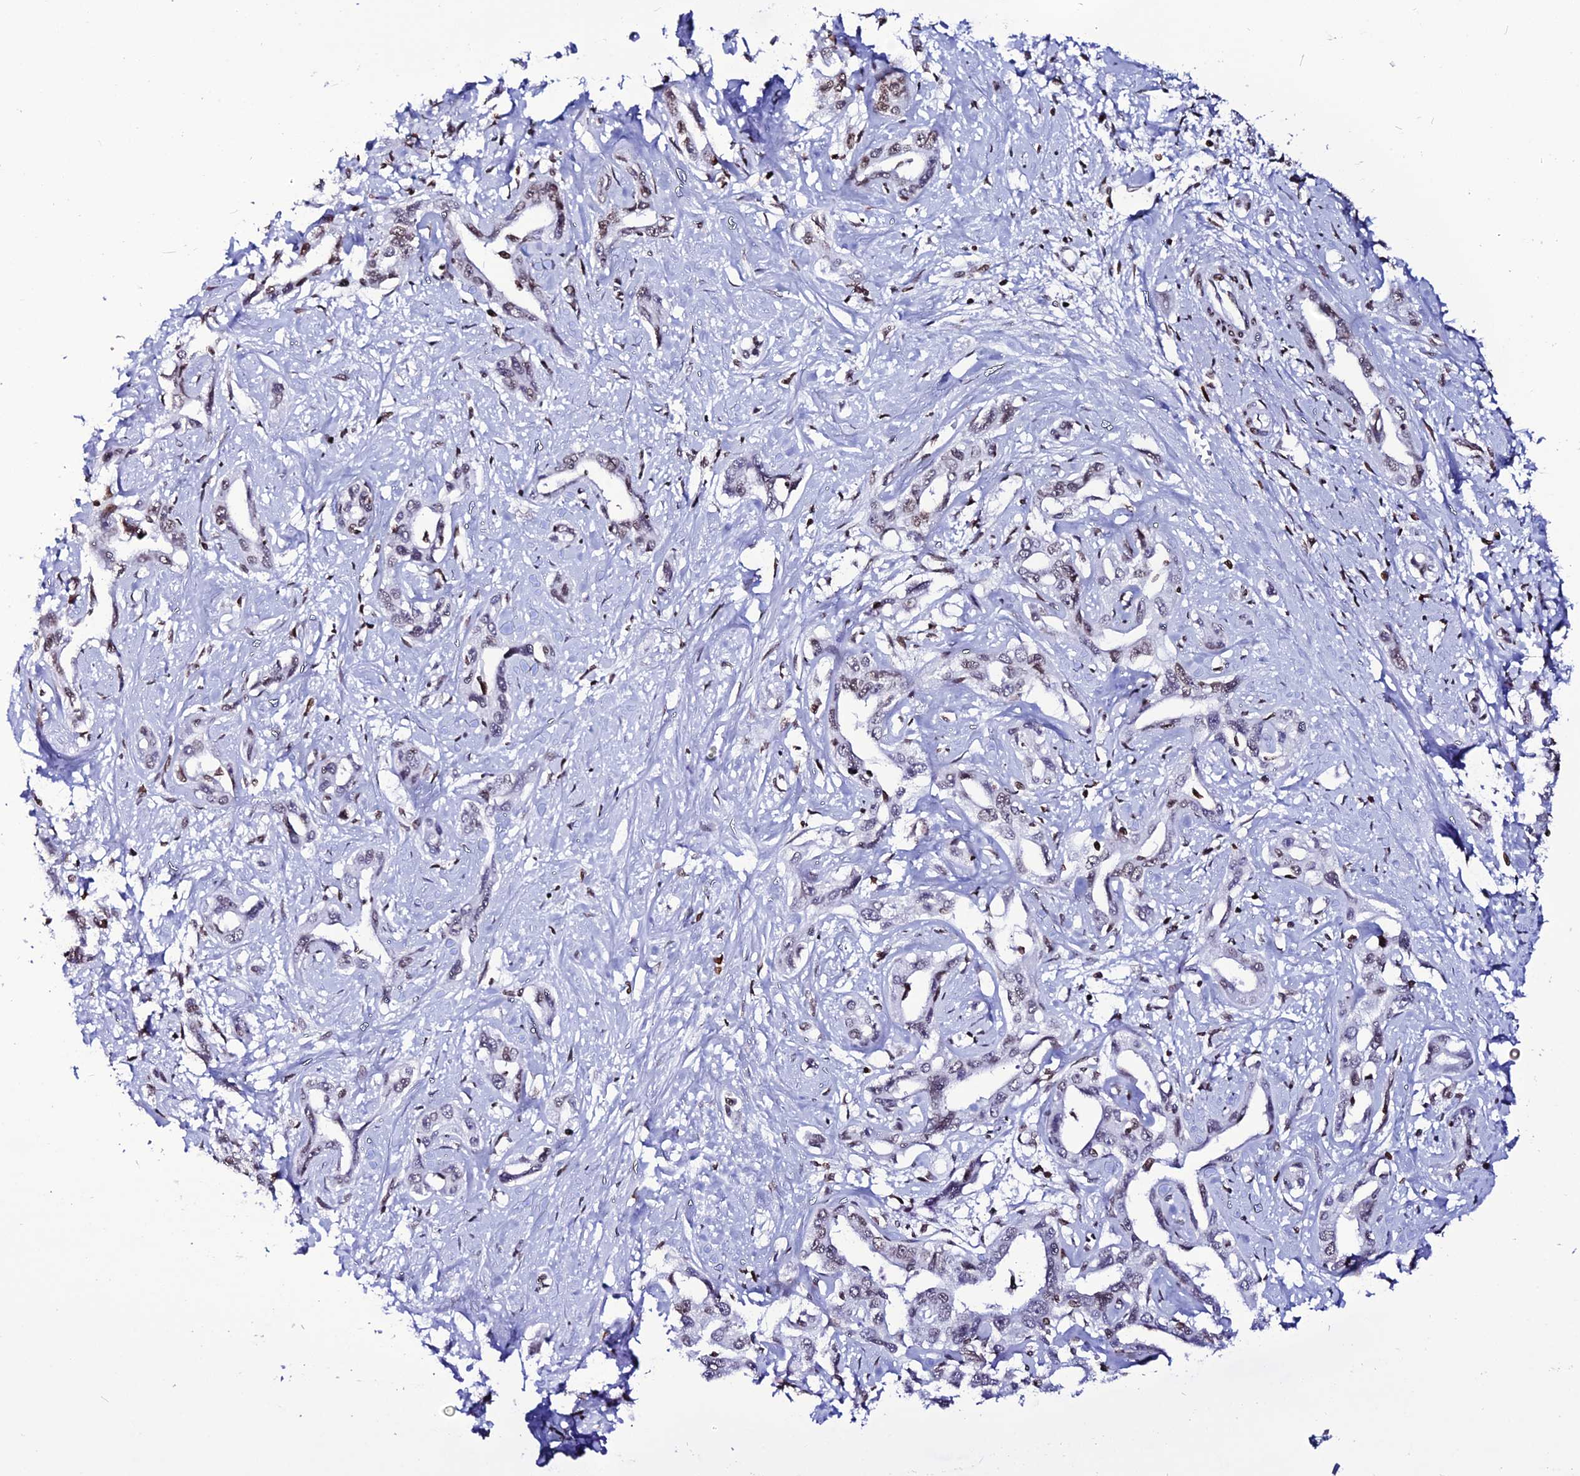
{"staining": {"intensity": "weak", "quantity": "25%-75%", "location": "nuclear"}, "tissue": "liver cancer", "cell_type": "Tumor cells", "image_type": "cancer", "snomed": [{"axis": "morphology", "description": "Cholangiocarcinoma"}, {"axis": "topography", "description": "Liver"}], "caption": "The image demonstrates staining of liver cholangiocarcinoma, revealing weak nuclear protein positivity (brown color) within tumor cells. Using DAB (3,3'-diaminobenzidine) (brown) and hematoxylin (blue) stains, captured at high magnification using brightfield microscopy.", "gene": "MACROH2A2", "patient": {"sex": "male", "age": 59}}